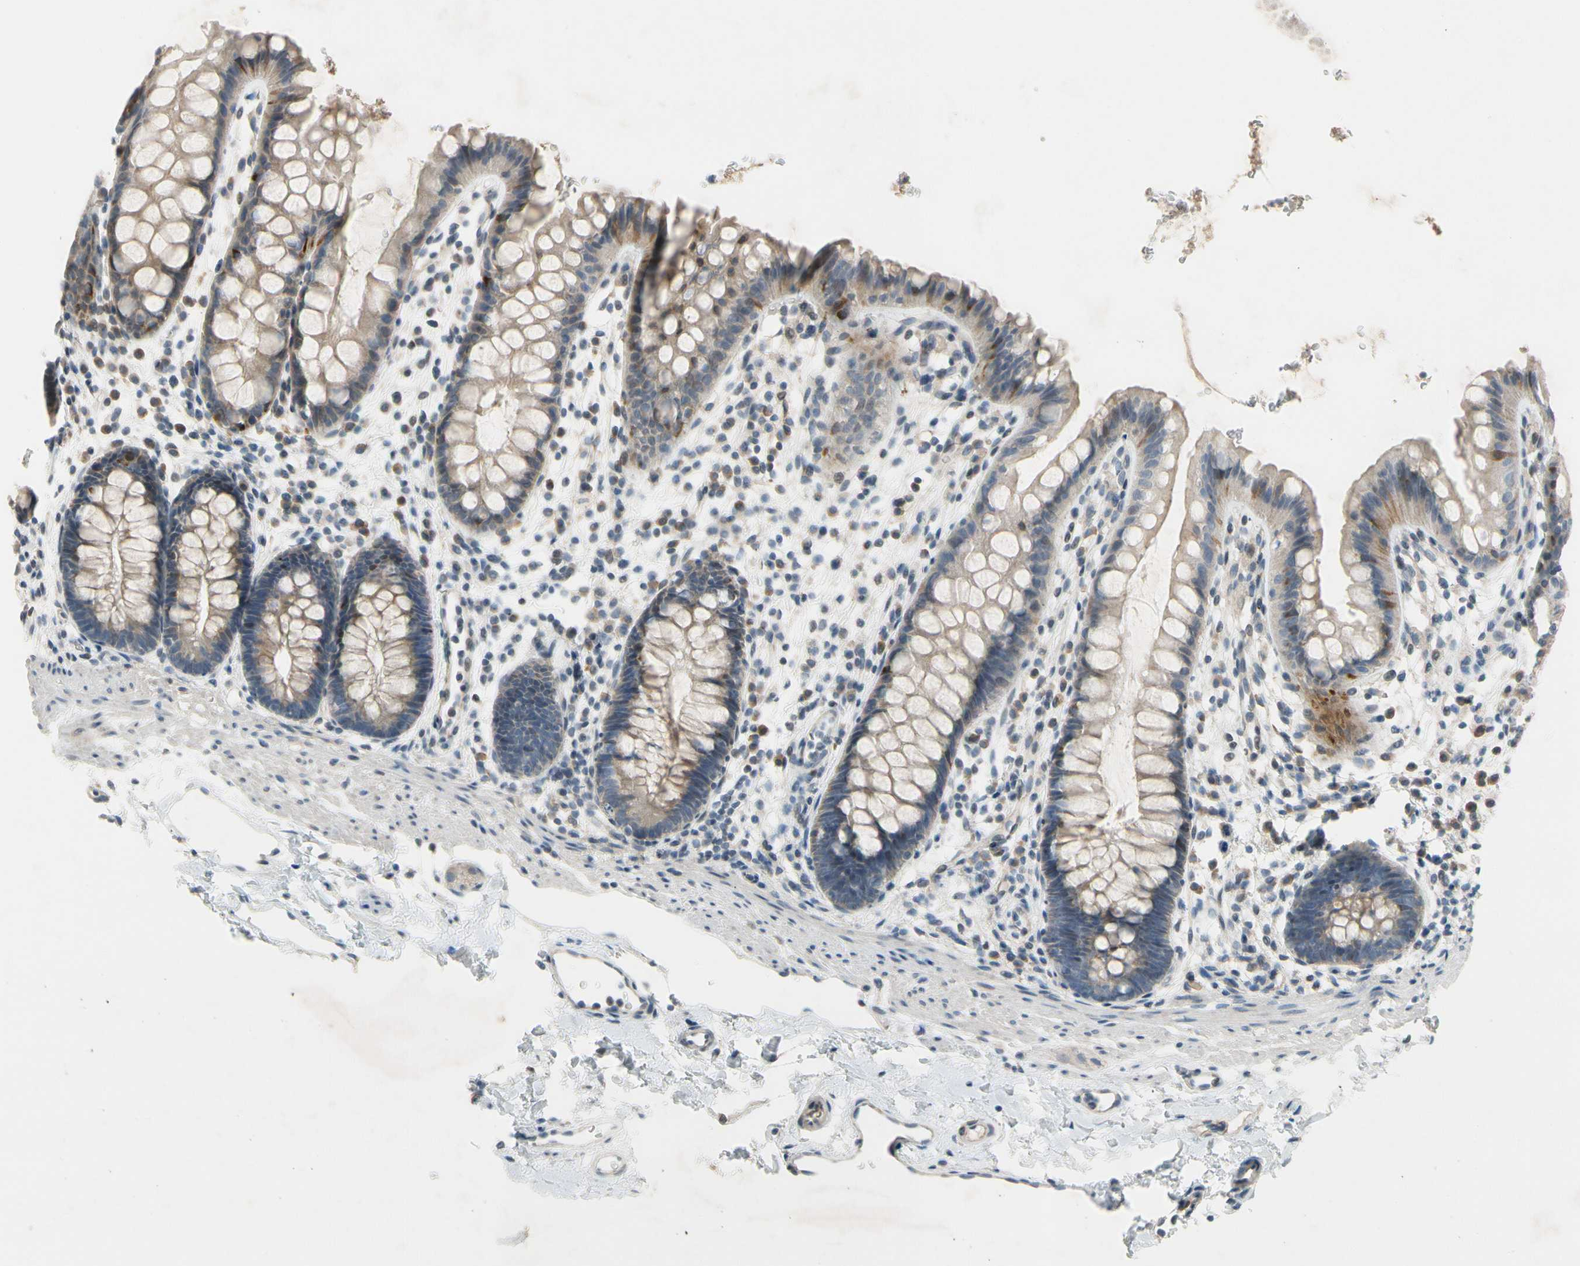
{"staining": {"intensity": "weak", "quantity": ">75%", "location": "cytoplasmic/membranous"}, "tissue": "rectum", "cell_type": "Glandular cells", "image_type": "normal", "snomed": [{"axis": "morphology", "description": "Normal tissue, NOS"}, {"axis": "topography", "description": "Rectum"}], "caption": "A high-resolution histopathology image shows immunohistochemistry (IHC) staining of unremarkable rectum, which shows weak cytoplasmic/membranous positivity in about >75% of glandular cells.", "gene": "PIP5K1B", "patient": {"sex": "female", "age": 24}}